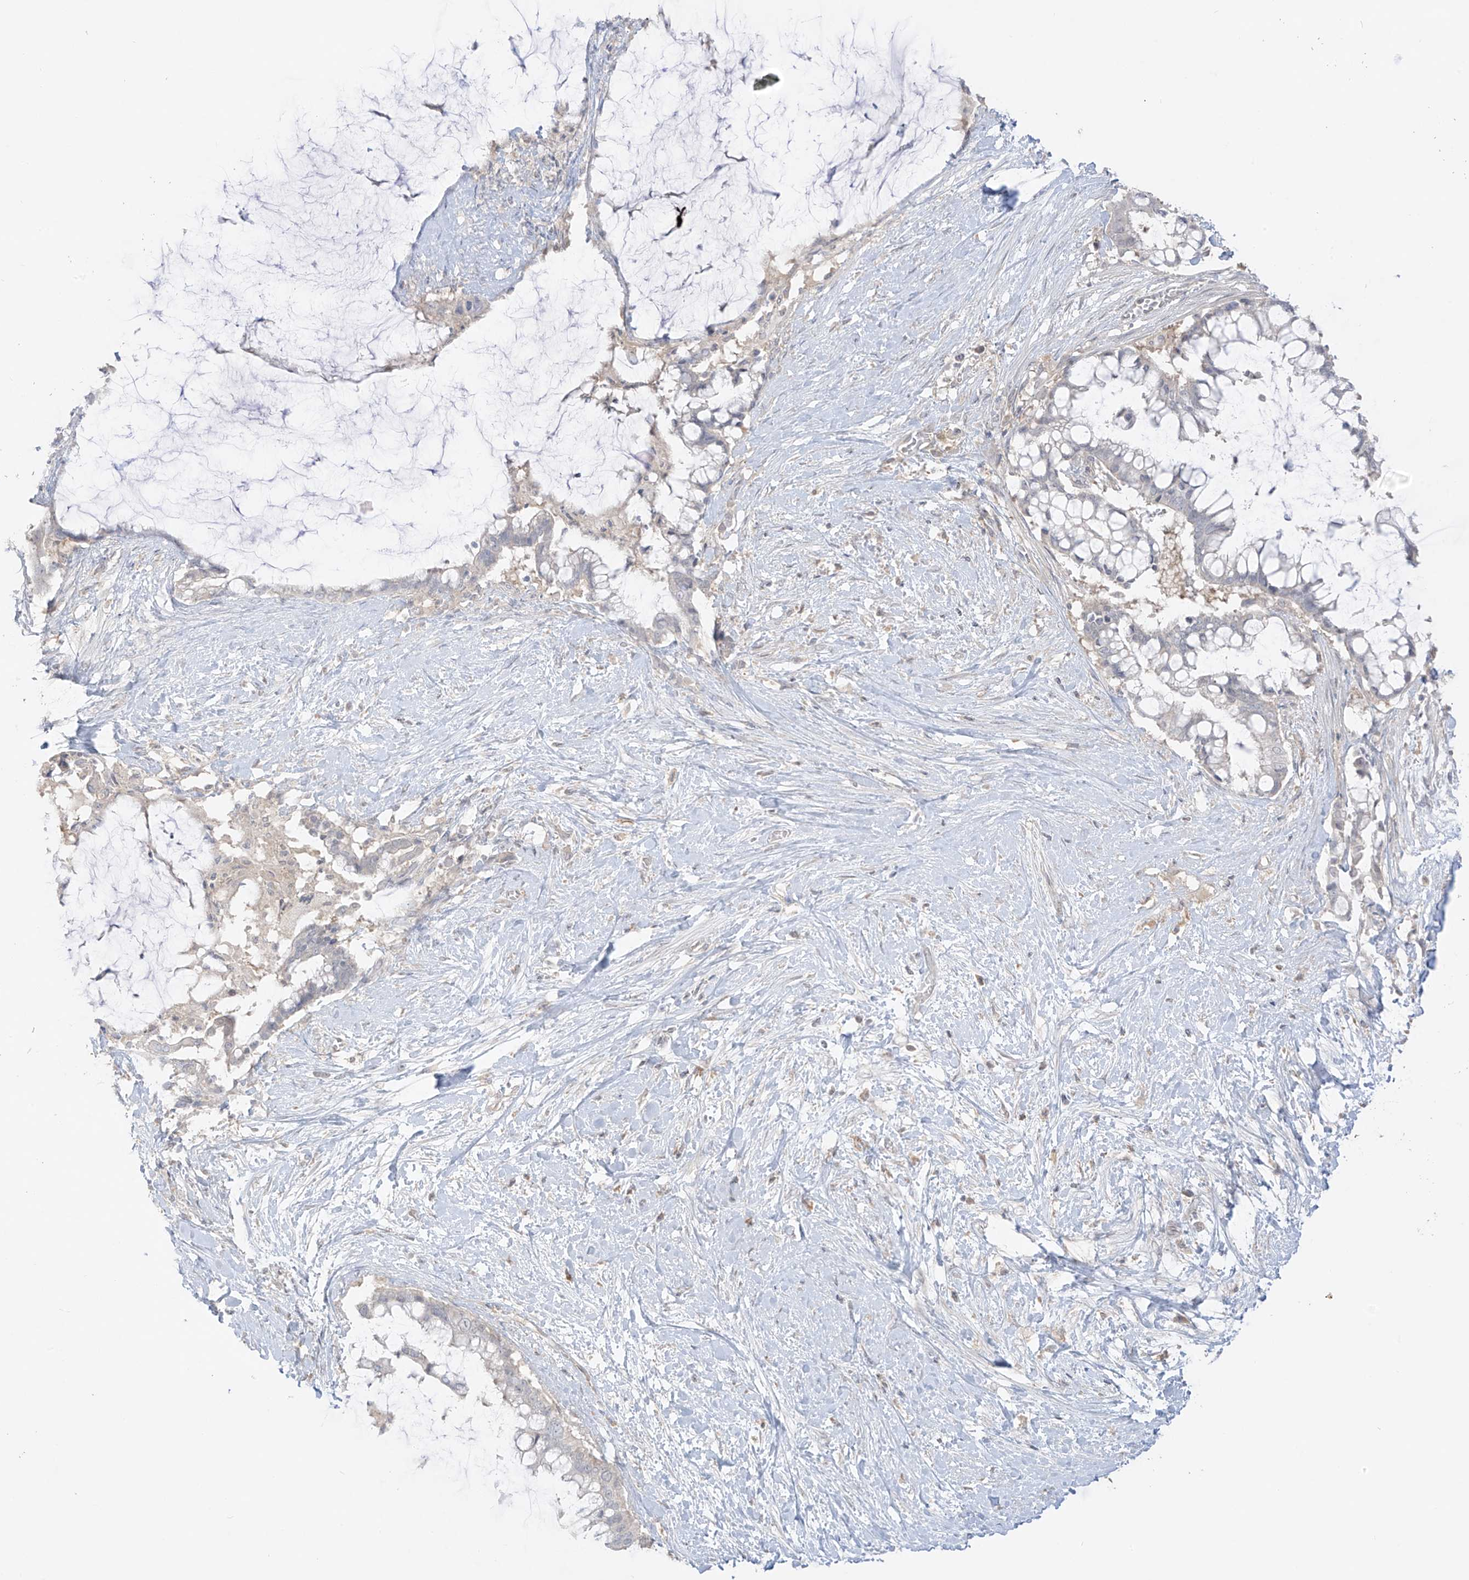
{"staining": {"intensity": "negative", "quantity": "none", "location": "none"}, "tissue": "pancreatic cancer", "cell_type": "Tumor cells", "image_type": "cancer", "snomed": [{"axis": "morphology", "description": "Adenocarcinoma, NOS"}, {"axis": "topography", "description": "Pancreas"}], "caption": "DAB immunohistochemical staining of pancreatic adenocarcinoma demonstrates no significant expression in tumor cells.", "gene": "ANGEL2", "patient": {"sex": "male", "age": 41}}